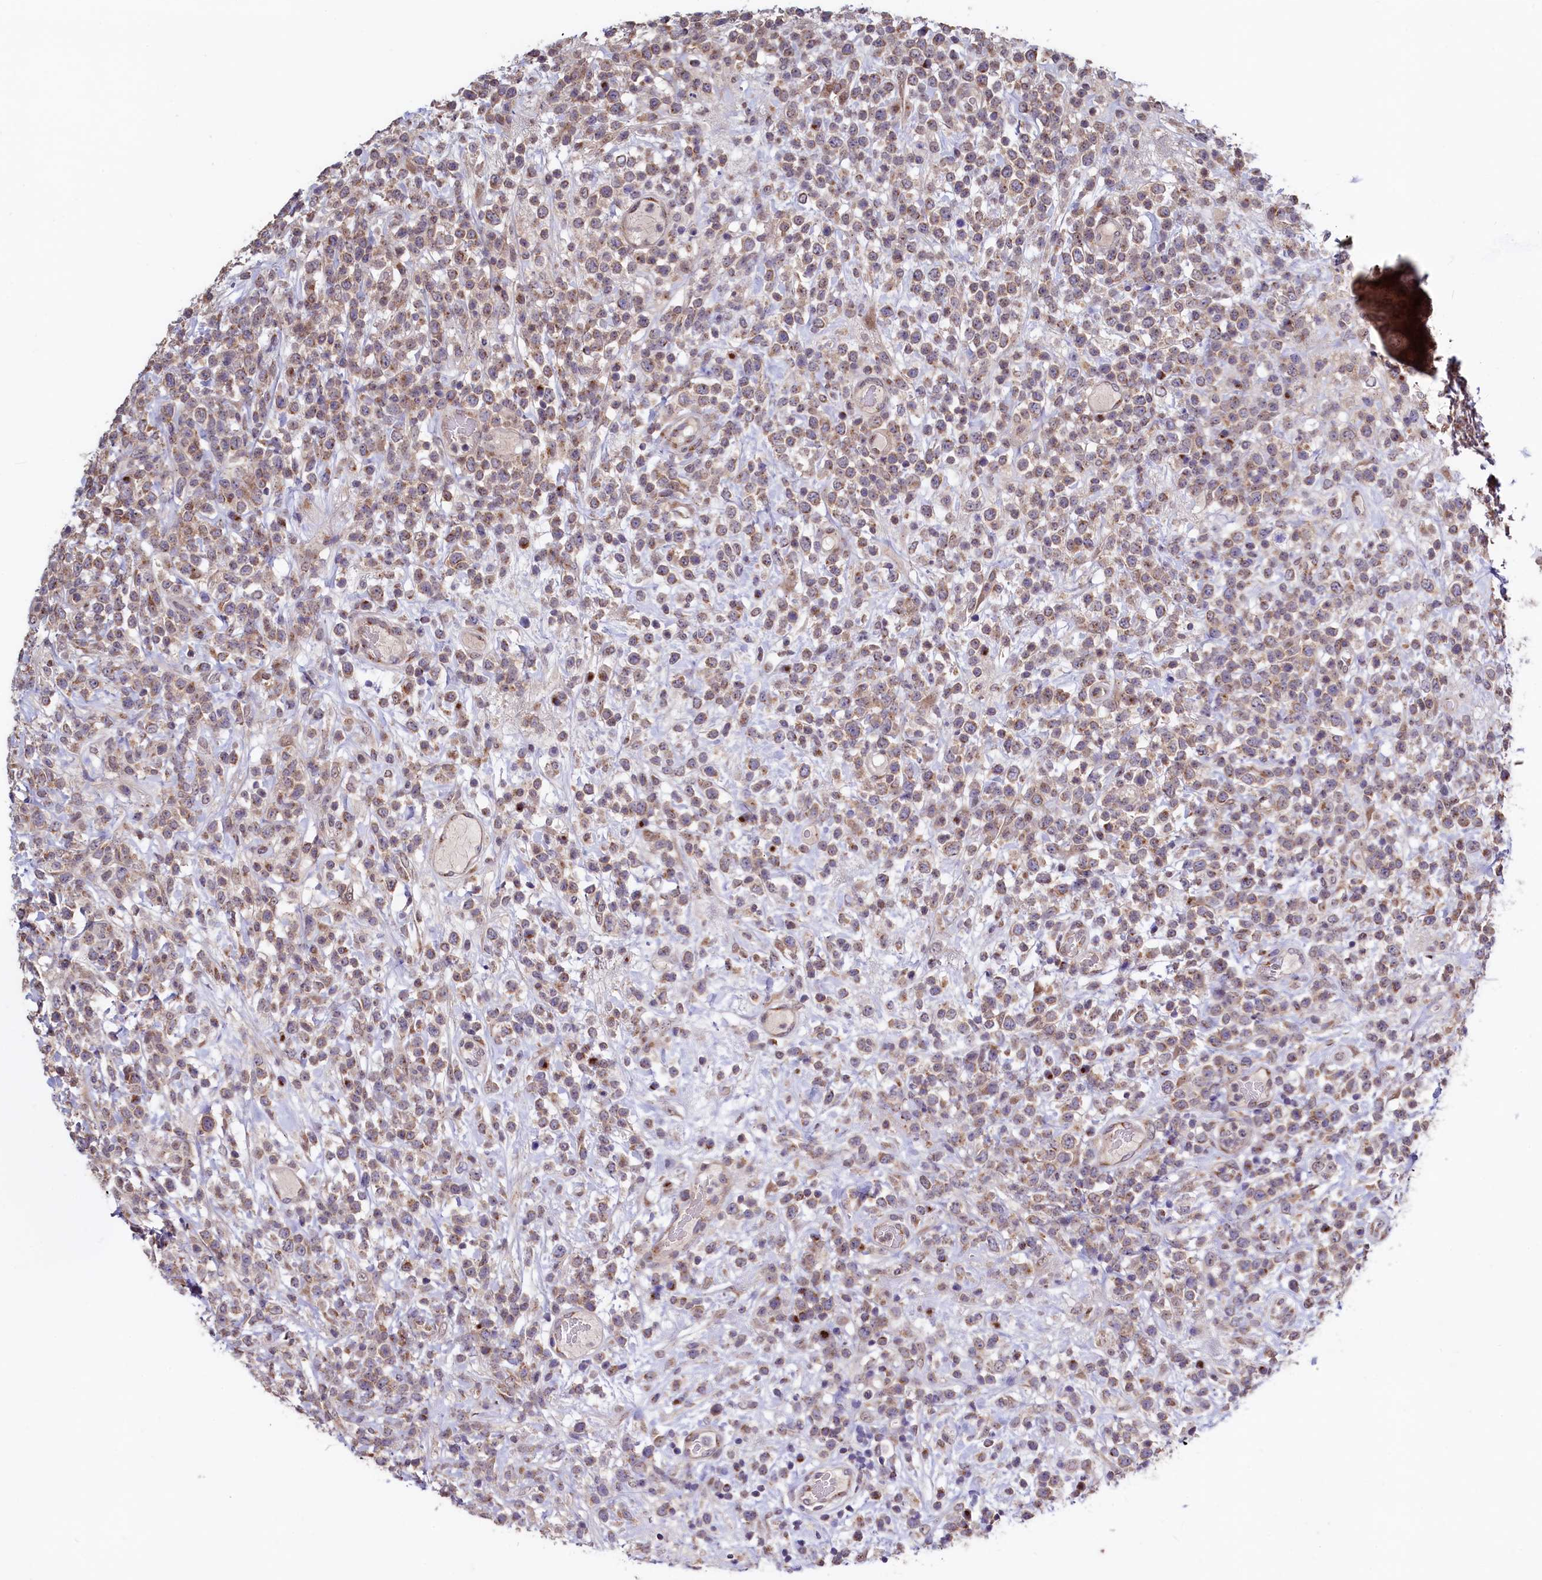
{"staining": {"intensity": "weak", "quantity": ">75%", "location": "cytoplasmic/membranous"}, "tissue": "lymphoma", "cell_type": "Tumor cells", "image_type": "cancer", "snomed": [{"axis": "morphology", "description": "Malignant lymphoma, non-Hodgkin's type, High grade"}, {"axis": "topography", "description": "Colon"}], "caption": "Approximately >75% of tumor cells in malignant lymphoma, non-Hodgkin's type (high-grade) reveal weak cytoplasmic/membranous protein positivity as visualized by brown immunohistochemical staining.", "gene": "SEC24C", "patient": {"sex": "female", "age": 53}}